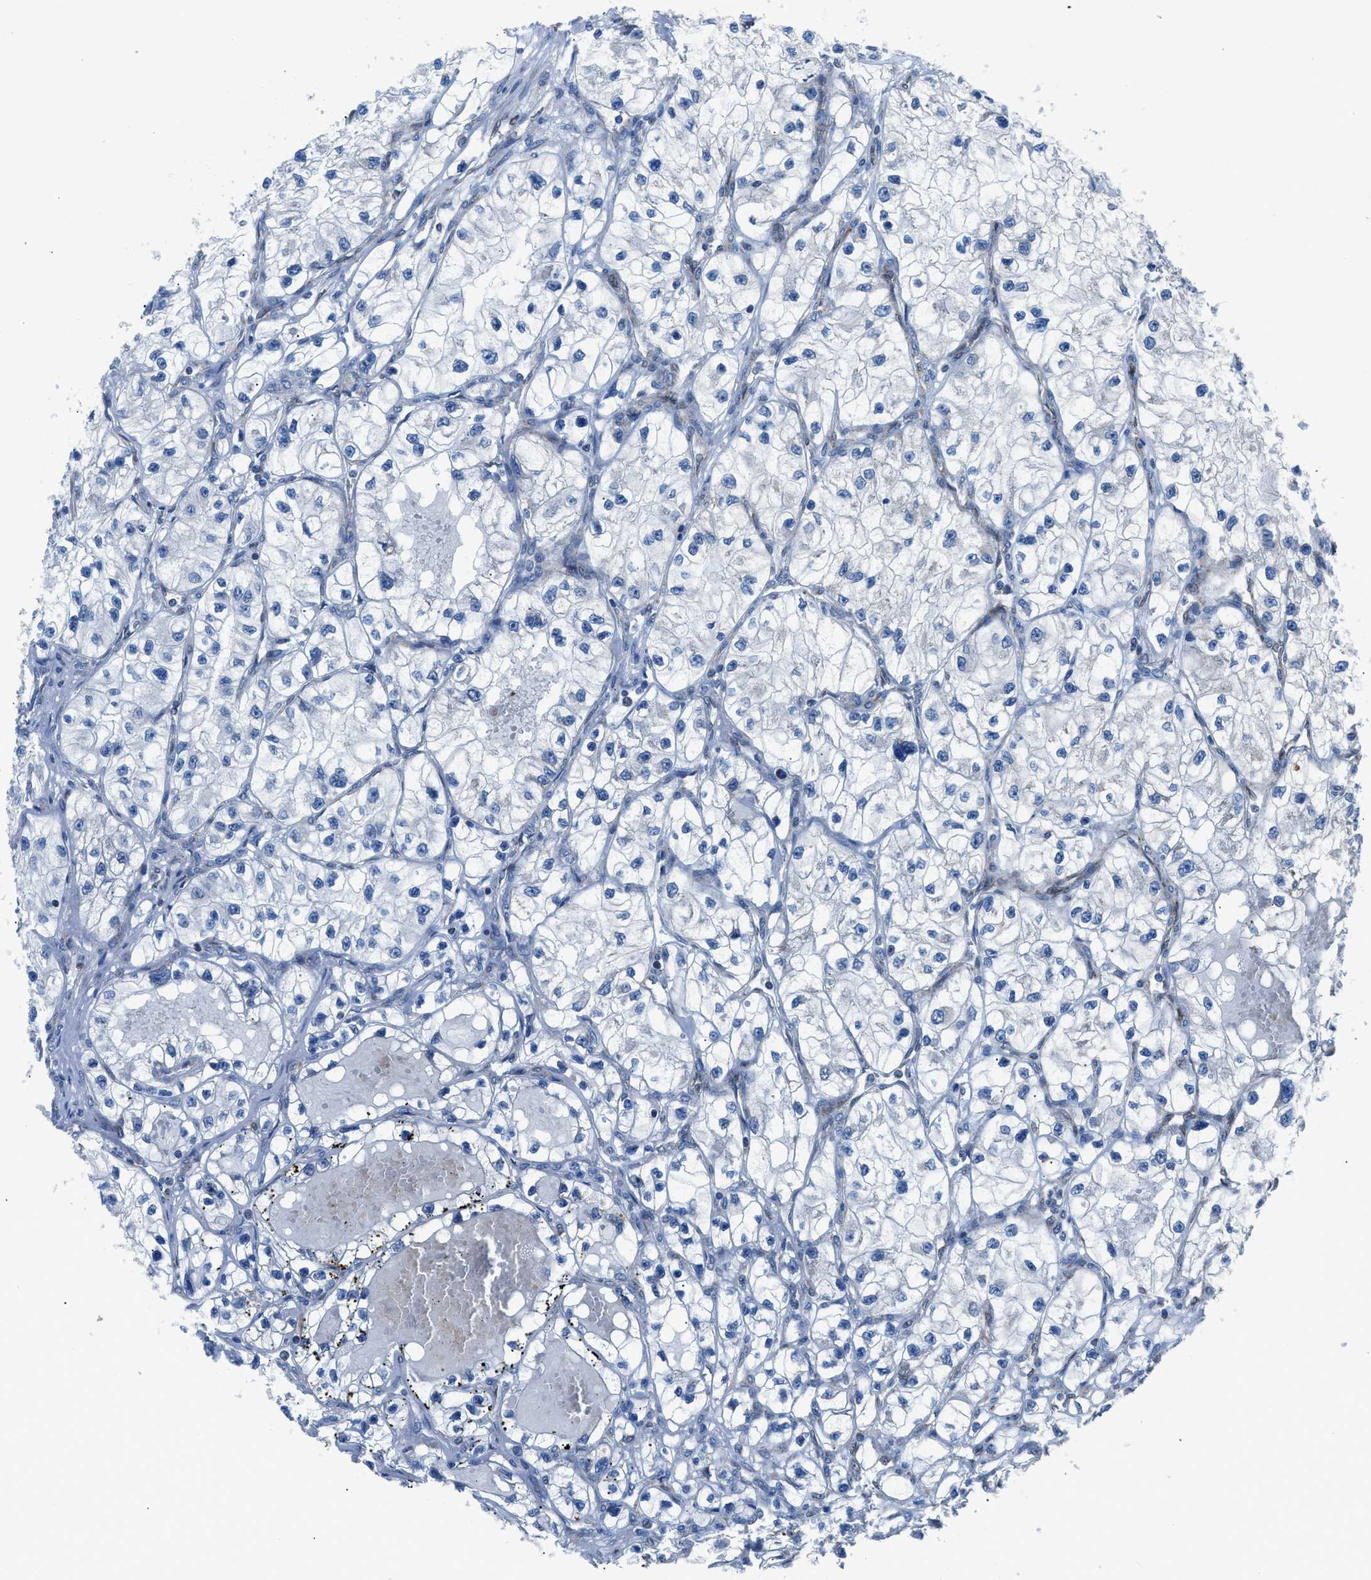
{"staining": {"intensity": "negative", "quantity": "none", "location": "none"}, "tissue": "renal cancer", "cell_type": "Tumor cells", "image_type": "cancer", "snomed": [{"axis": "morphology", "description": "Adenocarcinoma, NOS"}, {"axis": "topography", "description": "Kidney"}], "caption": "A micrograph of human renal cancer (adenocarcinoma) is negative for staining in tumor cells. The staining was performed using DAB to visualize the protein expression in brown, while the nuclei were stained in blue with hematoxylin (Magnification: 20x).", "gene": "LMO2", "patient": {"sex": "female", "age": 57}}